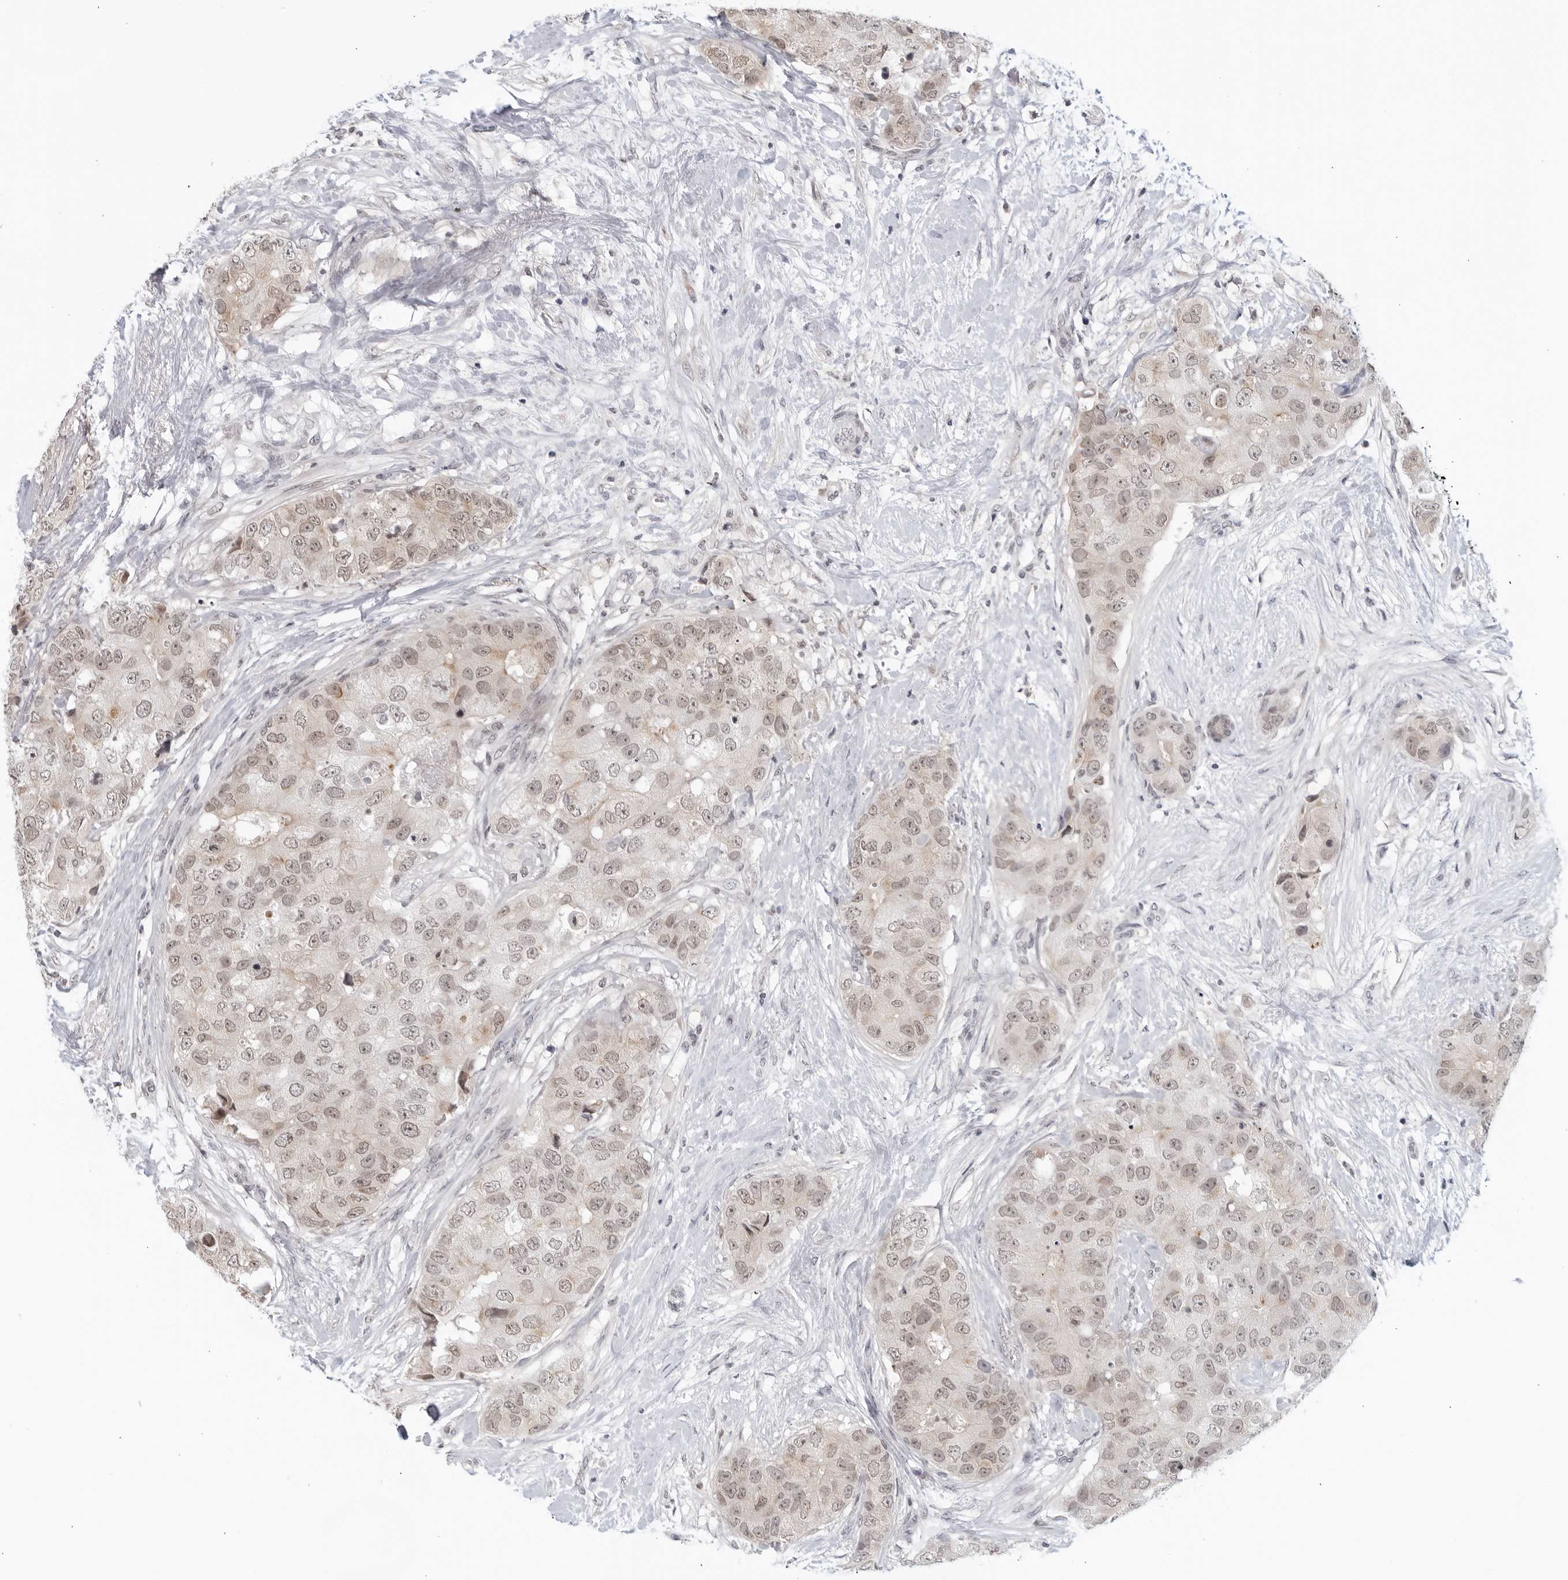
{"staining": {"intensity": "weak", "quantity": "25%-75%", "location": "cytoplasmic/membranous"}, "tissue": "breast cancer", "cell_type": "Tumor cells", "image_type": "cancer", "snomed": [{"axis": "morphology", "description": "Duct carcinoma"}, {"axis": "topography", "description": "Breast"}], "caption": "IHC staining of invasive ductal carcinoma (breast), which demonstrates low levels of weak cytoplasmic/membranous expression in about 25%-75% of tumor cells indicating weak cytoplasmic/membranous protein staining. The staining was performed using DAB (brown) for protein detection and nuclei were counterstained in hematoxylin (blue).", "gene": "RAB11FIP3", "patient": {"sex": "female", "age": 62}}